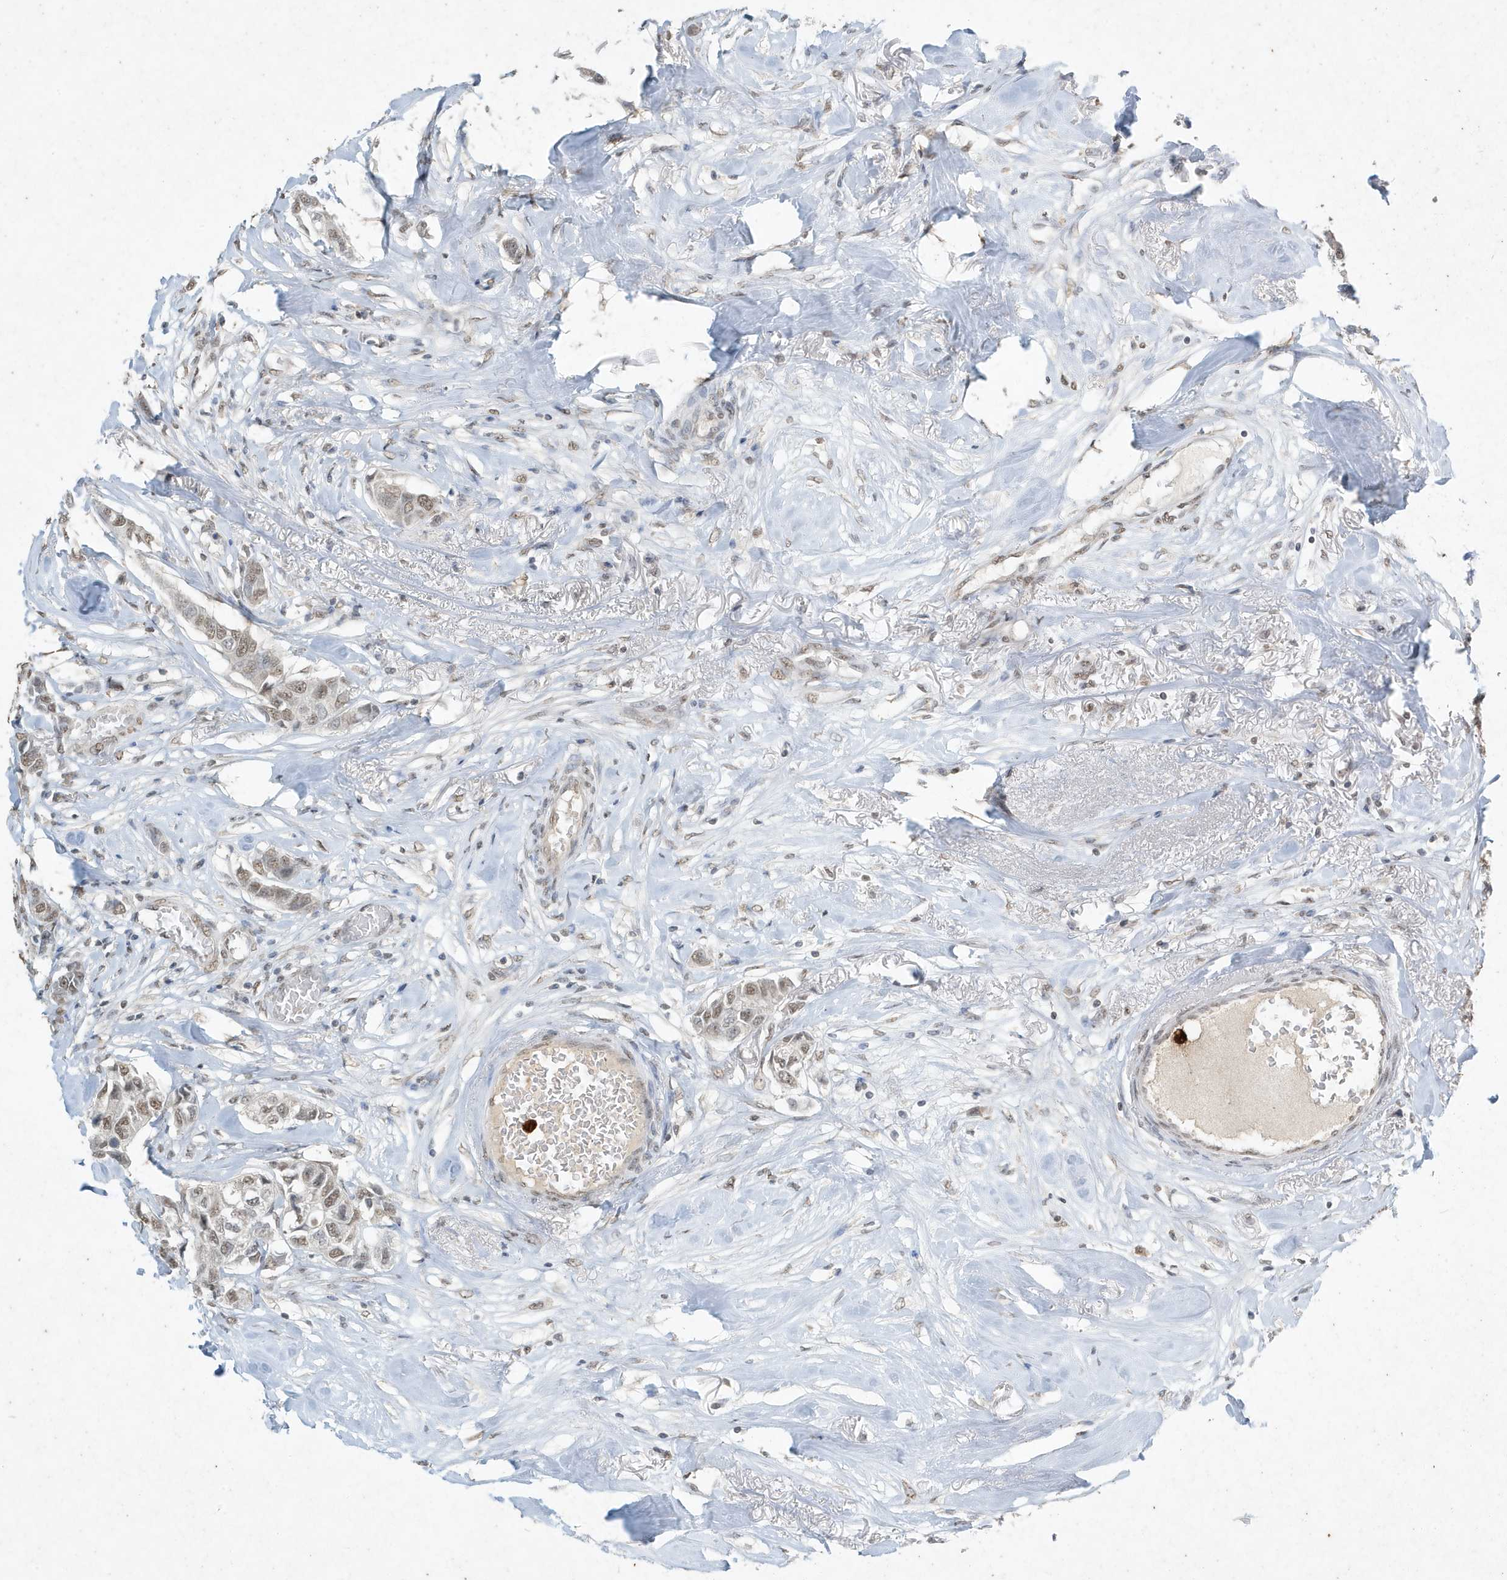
{"staining": {"intensity": "weak", "quantity": ">75%", "location": "nuclear"}, "tissue": "breast cancer", "cell_type": "Tumor cells", "image_type": "cancer", "snomed": [{"axis": "morphology", "description": "Duct carcinoma"}, {"axis": "topography", "description": "Breast"}], "caption": "IHC (DAB (3,3'-diaminobenzidine)) staining of human breast intraductal carcinoma exhibits weak nuclear protein positivity in about >75% of tumor cells.", "gene": "DEFA1", "patient": {"sex": "female", "age": 80}}